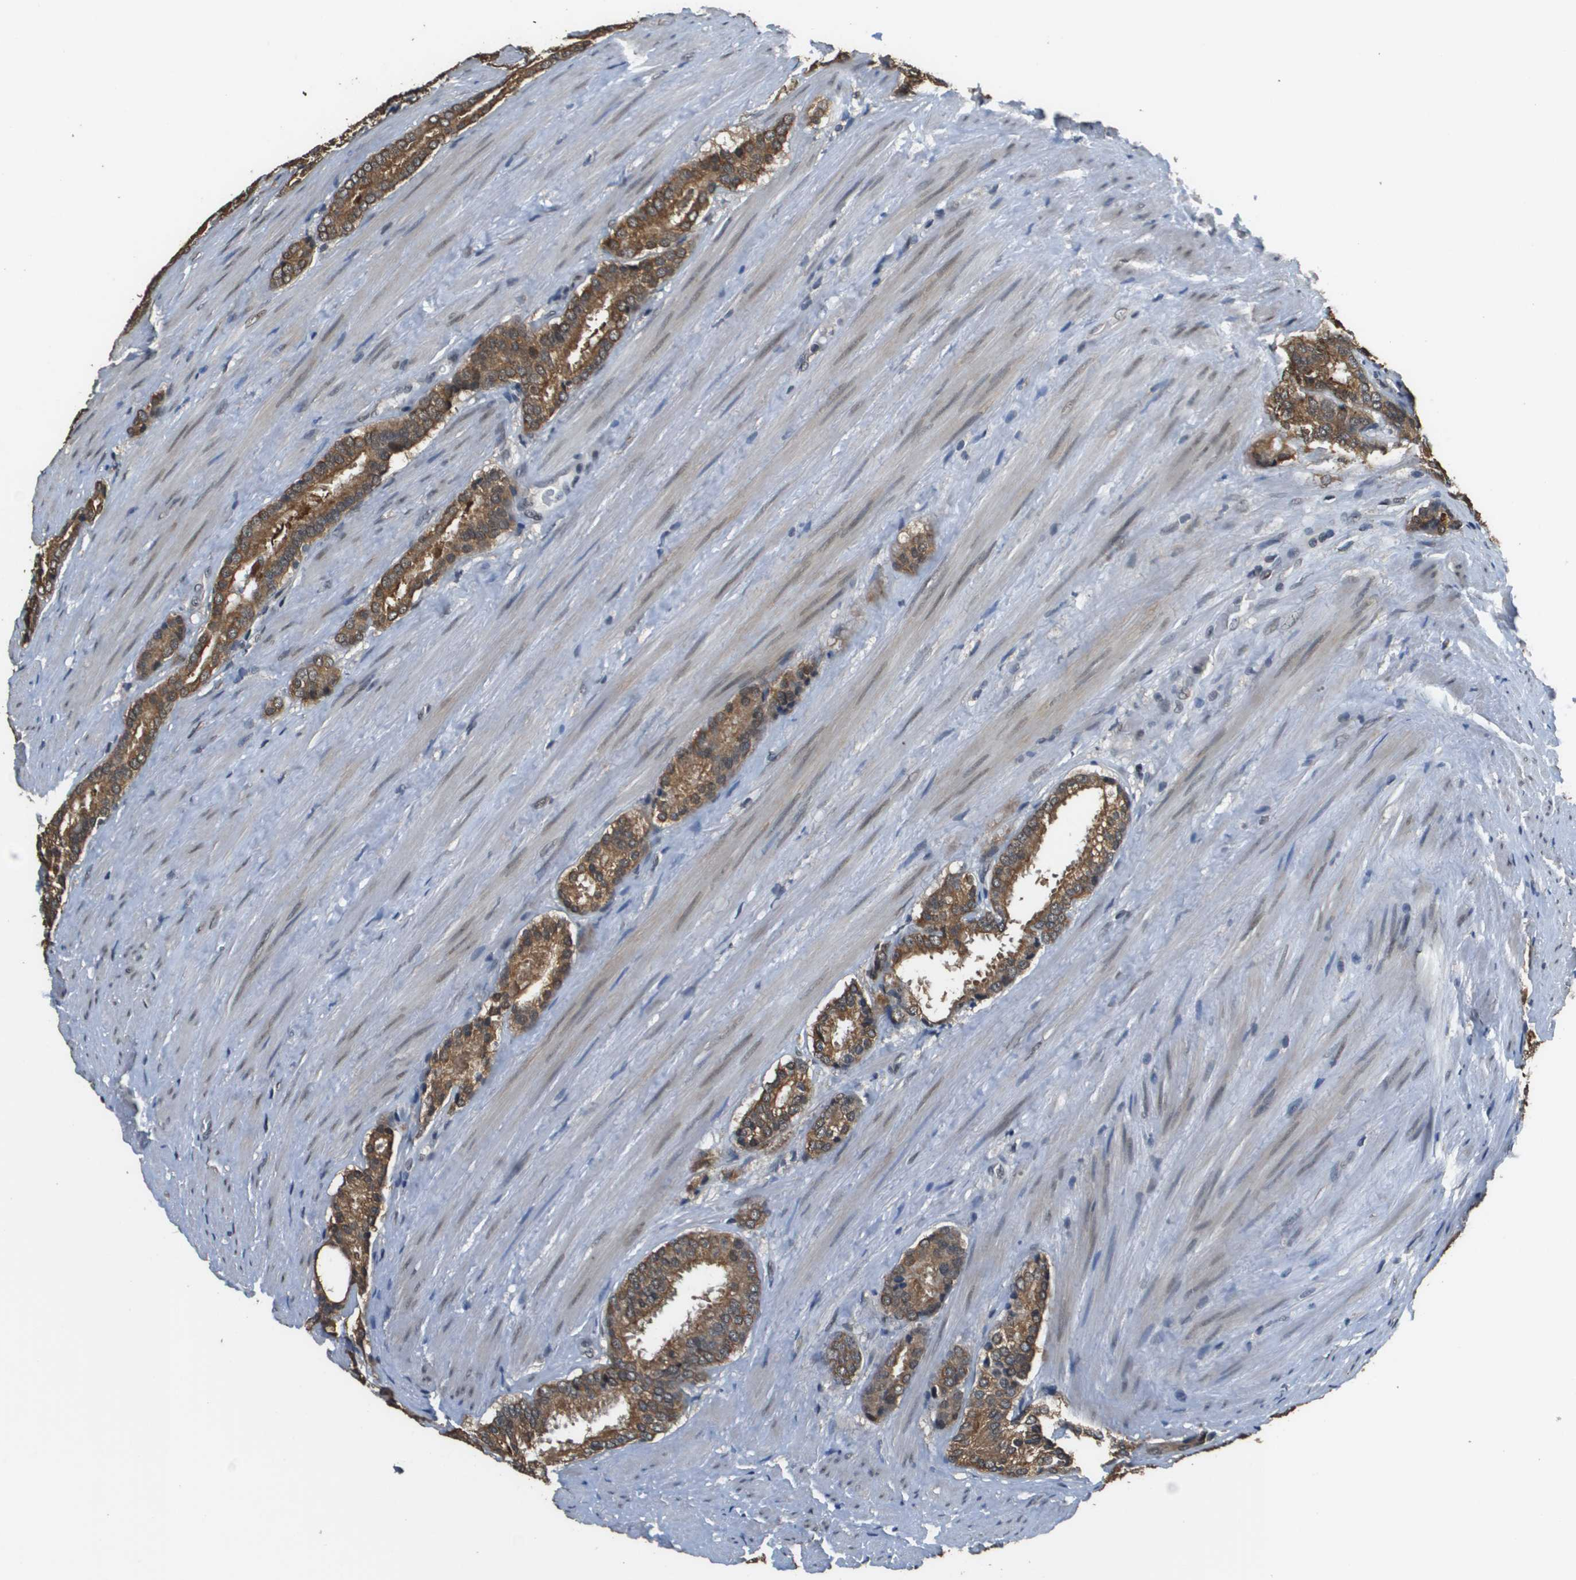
{"staining": {"intensity": "moderate", "quantity": ">75%", "location": "cytoplasmic/membranous"}, "tissue": "prostate cancer", "cell_type": "Tumor cells", "image_type": "cancer", "snomed": [{"axis": "morphology", "description": "Adenocarcinoma, Low grade"}, {"axis": "topography", "description": "Prostate"}], "caption": "Moderate cytoplasmic/membranous staining for a protein is present in approximately >75% of tumor cells of prostate cancer using immunohistochemistry.", "gene": "FANCC", "patient": {"sex": "male", "age": 69}}